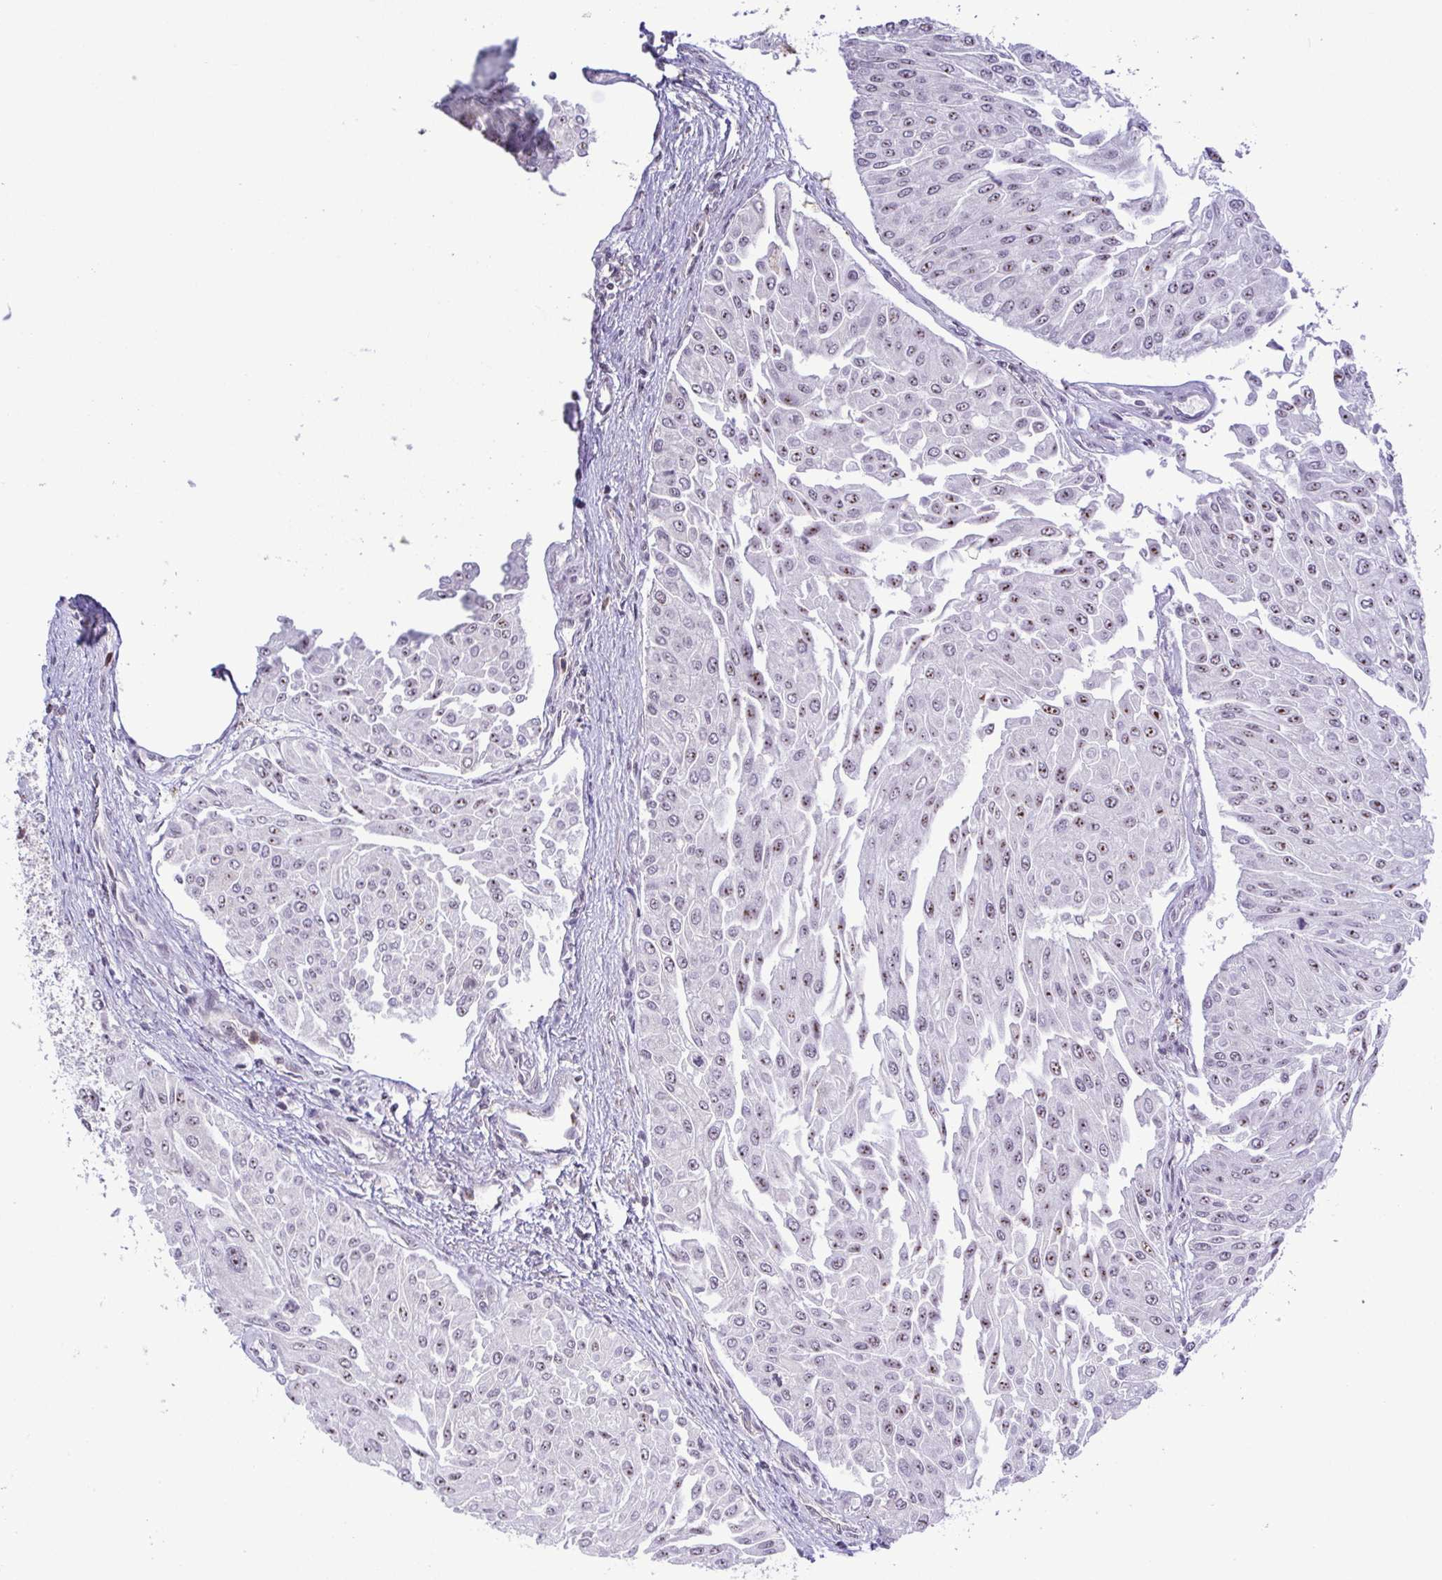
{"staining": {"intensity": "weak", "quantity": "25%-75%", "location": "nuclear"}, "tissue": "urothelial cancer", "cell_type": "Tumor cells", "image_type": "cancer", "snomed": [{"axis": "morphology", "description": "Urothelial carcinoma, NOS"}, {"axis": "topography", "description": "Urinary bladder"}], "caption": "Human urothelial cancer stained for a protein (brown) exhibits weak nuclear positive positivity in about 25%-75% of tumor cells.", "gene": "RSL24D1", "patient": {"sex": "male", "age": 67}}